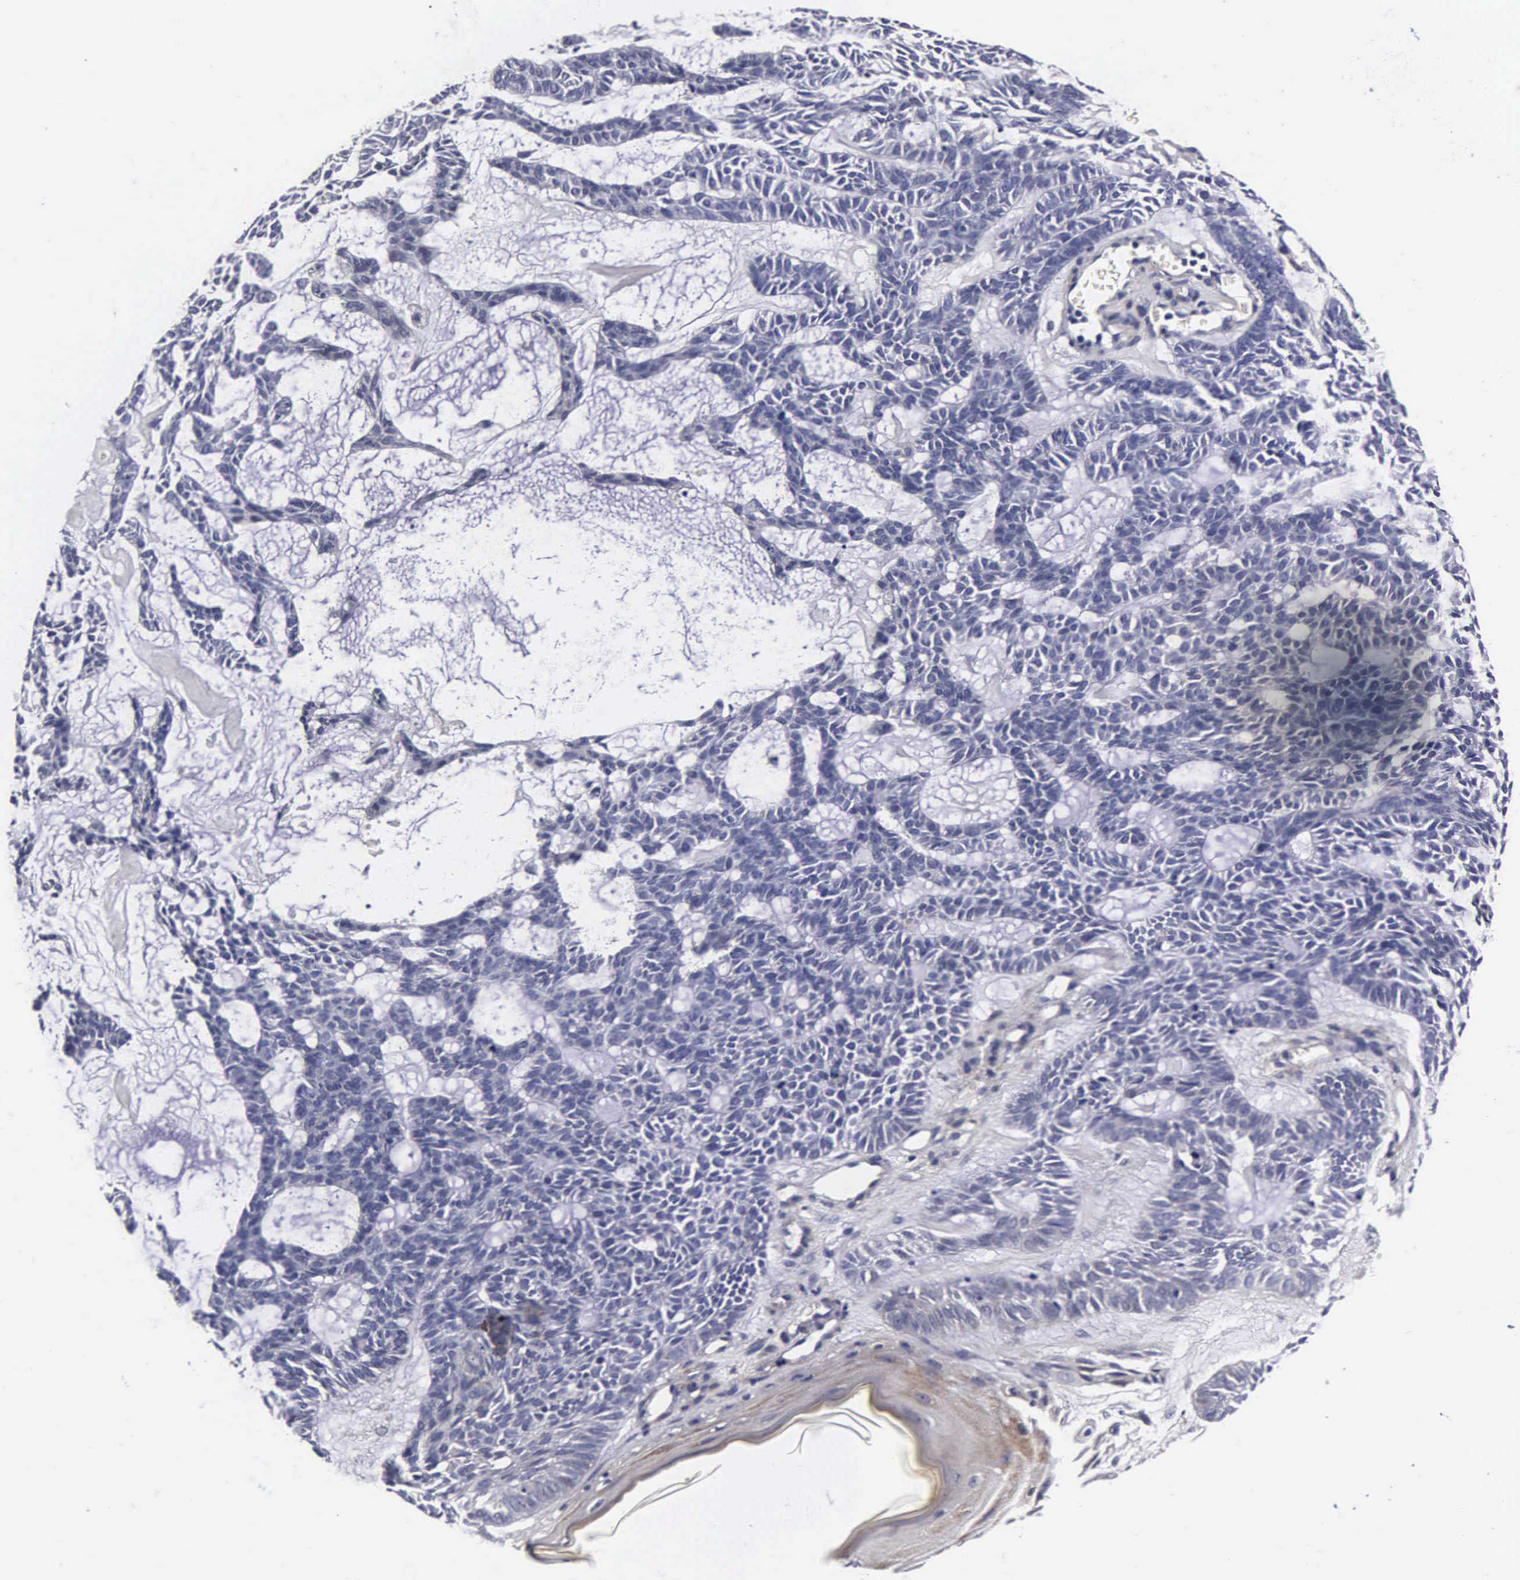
{"staining": {"intensity": "negative", "quantity": "none", "location": "none"}, "tissue": "skin cancer", "cell_type": "Tumor cells", "image_type": "cancer", "snomed": [{"axis": "morphology", "description": "Basal cell carcinoma"}, {"axis": "topography", "description": "Skin"}], "caption": "This is an IHC photomicrograph of human skin cancer. There is no expression in tumor cells.", "gene": "CST3", "patient": {"sex": "male", "age": 75}}